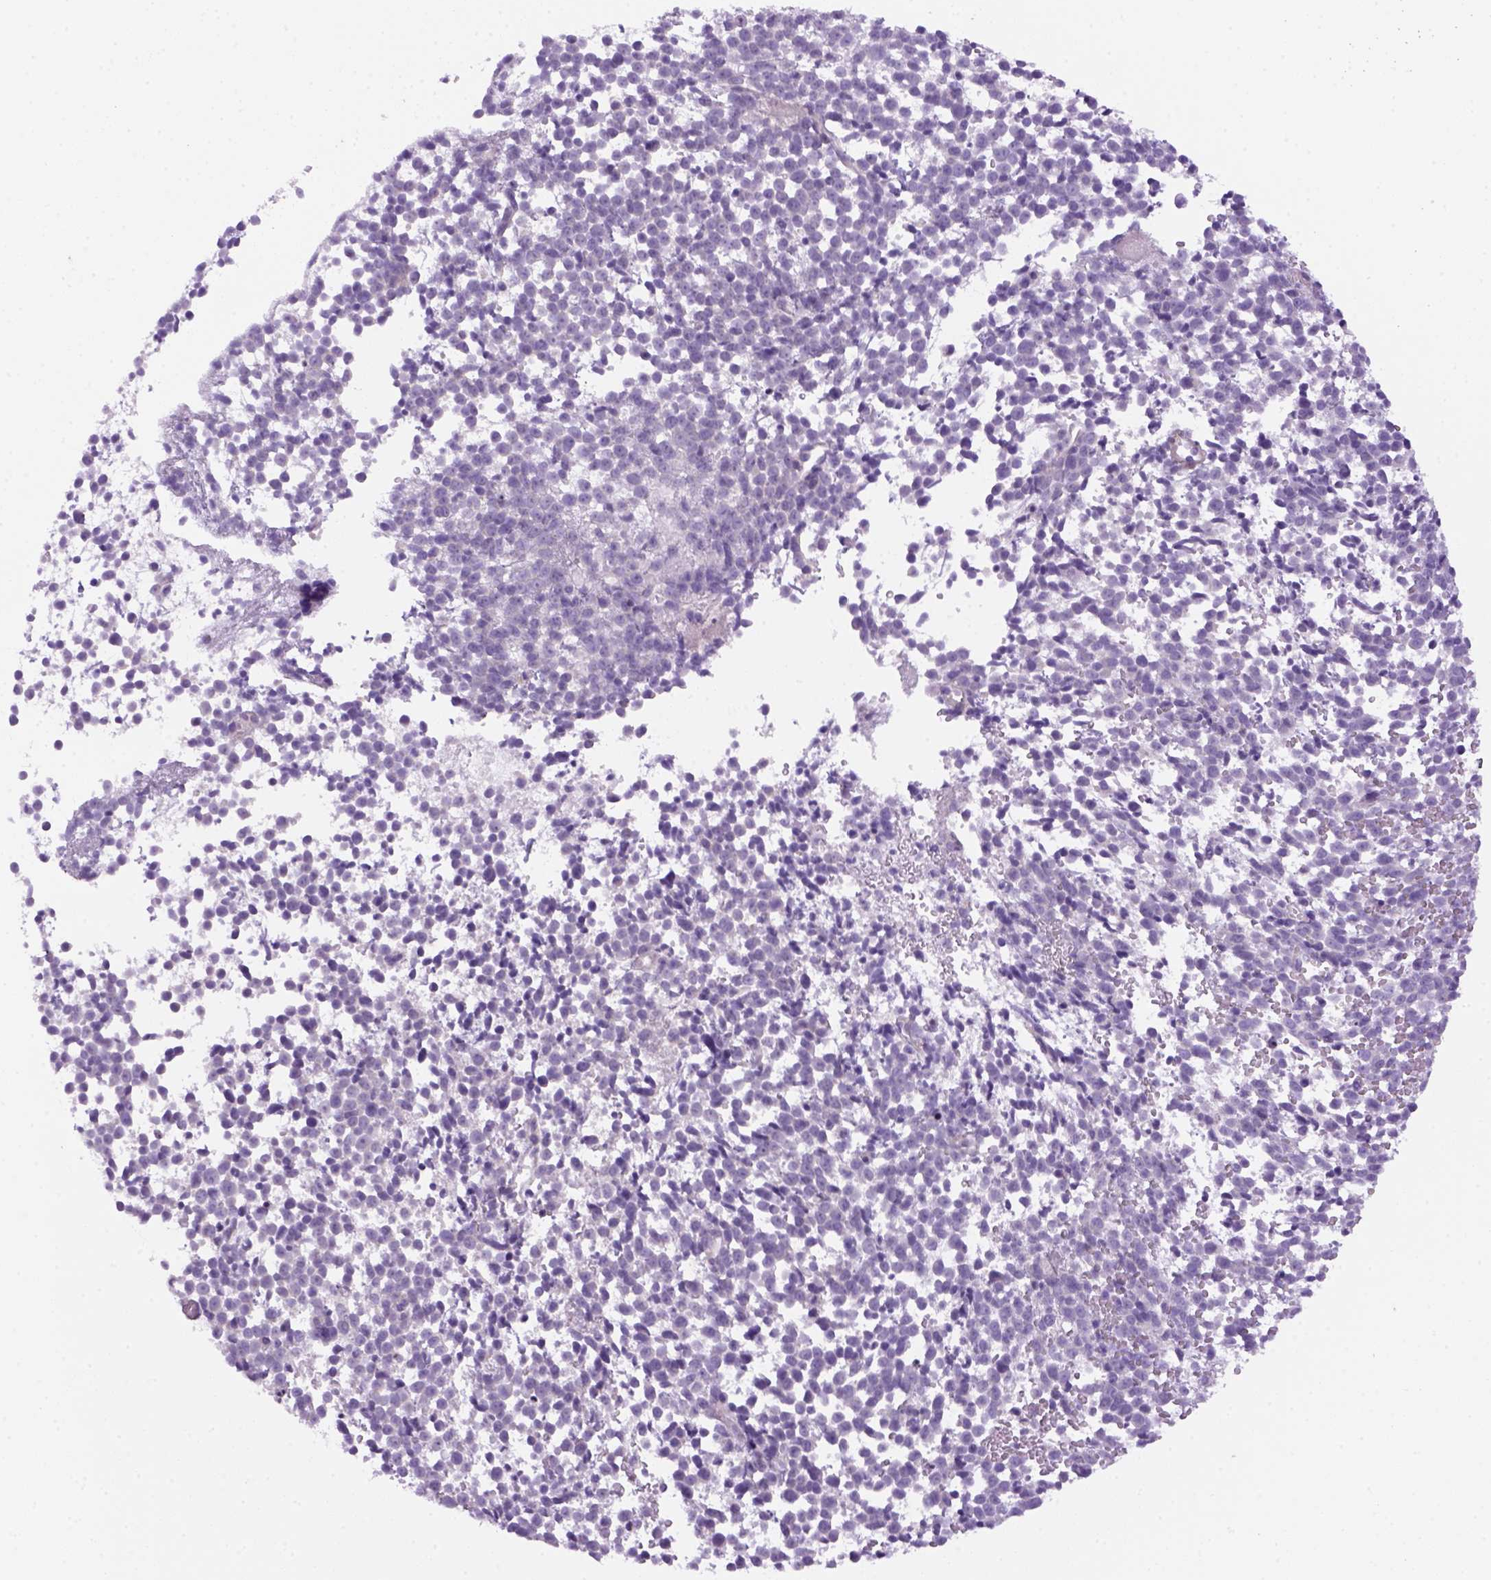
{"staining": {"intensity": "negative", "quantity": "none", "location": "none"}, "tissue": "melanoma", "cell_type": "Tumor cells", "image_type": "cancer", "snomed": [{"axis": "morphology", "description": "Malignant melanoma, NOS"}, {"axis": "topography", "description": "Skin"}], "caption": "Tumor cells show no significant protein expression in melanoma.", "gene": "DNAH11", "patient": {"sex": "female", "age": 70}}